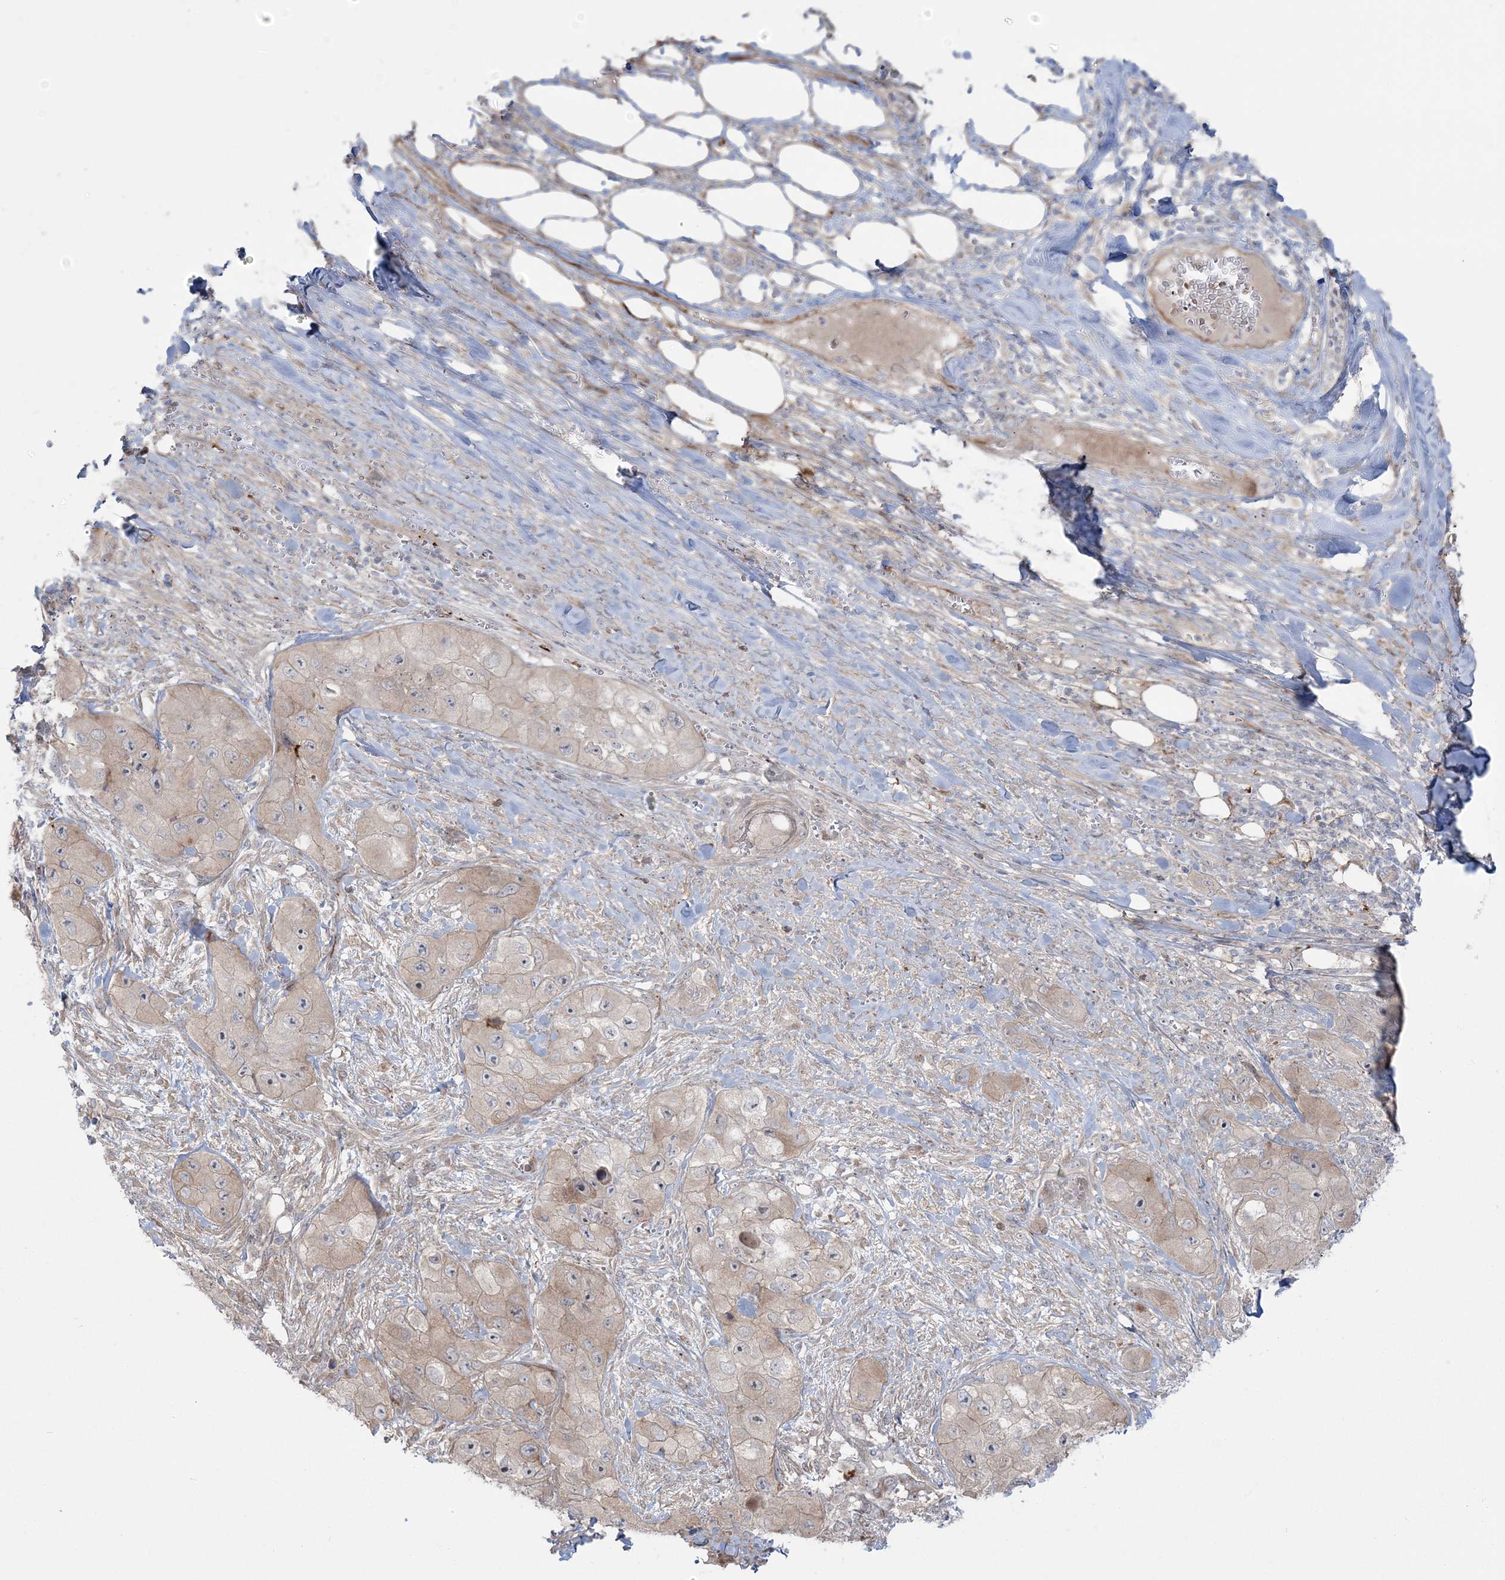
{"staining": {"intensity": "weak", "quantity": "<25%", "location": "cytoplasmic/membranous"}, "tissue": "skin cancer", "cell_type": "Tumor cells", "image_type": "cancer", "snomed": [{"axis": "morphology", "description": "Squamous cell carcinoma, NOS"}, {"axis": "topography", "description": "Skin"}, {"axis": "topography", "description": "Subcutis"}], "caption": "Protein analysis of skin cancer (squamous cell carcinoma) demonstrates no significant expression in tumor cells. (DAB immunohistochemistry with hematoxylin counter stain).", "gene": "NUDT9", "patient": {"sex": "male", "age": 73}}